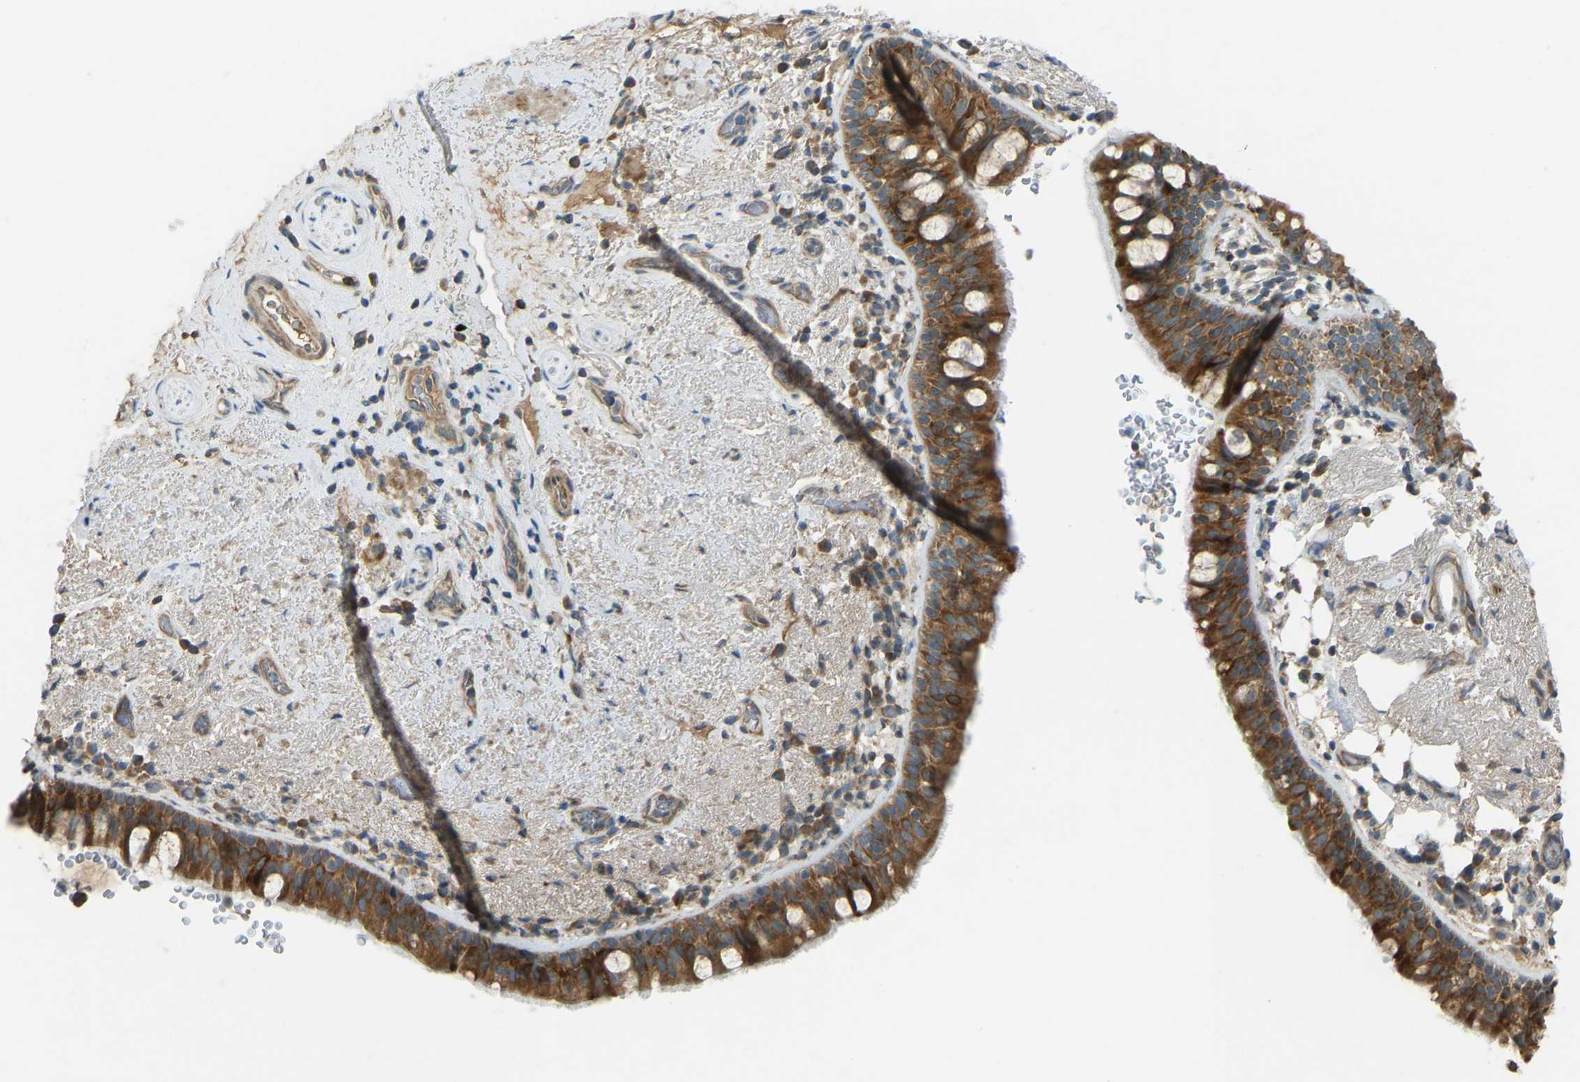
{"staining": {"intensity": "strong", "quantity": ">75%", "location": "cytoplasmic/membranous"}, "tissue": "bronchus", "cell_type": "Respiratory epithelial cells", "image_type": "normal", "snomed": [{"axis": "morphology", "description": "Normal tissue, NOS"}, {"axis": "morphology", "description": "Inflammation, NOS"}, {"axis": "topography", "description": "Cartilage tissue"}, {"axis": "topography", "description": "Bronchus"}], "caption": "Respiratory epithelial cells show high levels of strong cytoplasmic/membranous staining in about >75% of cells in unremarkable bronchus. (DAB (3,3'-diaminobenzidine) IHC with brightfield microscopy, high magnification).", "gene": "STAU2", "patient": {"sex": "male", "age": 77}}